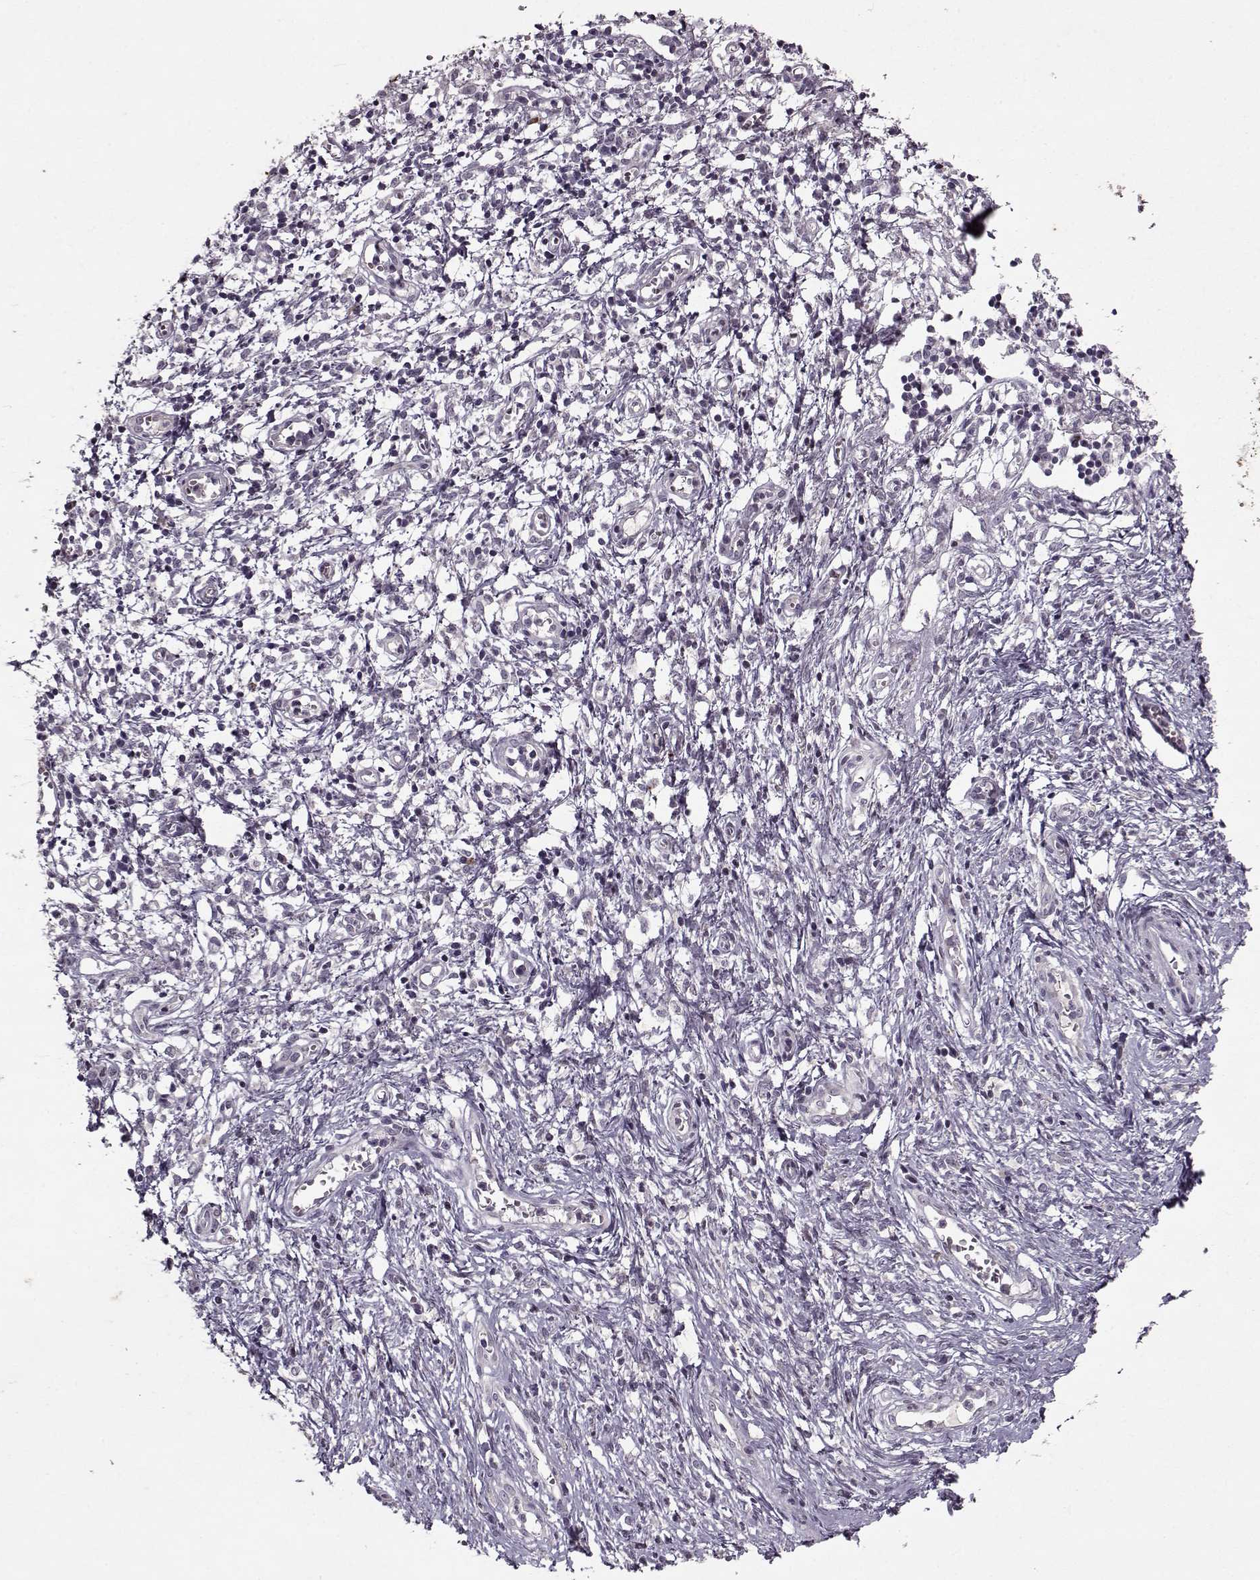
{"staining": {"intensity": "negative", "quantity": "none", "location": "none"}, "tissue": "cervical cancer", "cell_type": "Tumor cells", "image_type": "cancer", "snomed": [{"axis": "morphology", "description": "Squamous cell carcinoma, NOS"}, {"axis": "topography", "description": "Cervix"}], "caption": "Protein analysis of squamous cell carcinoma (cervical) reveals no significant positivity in tumor cells. Nuclei are stained in blue.", "gene": "KRT9", "patient": {"sex": "female", "age": 30}}